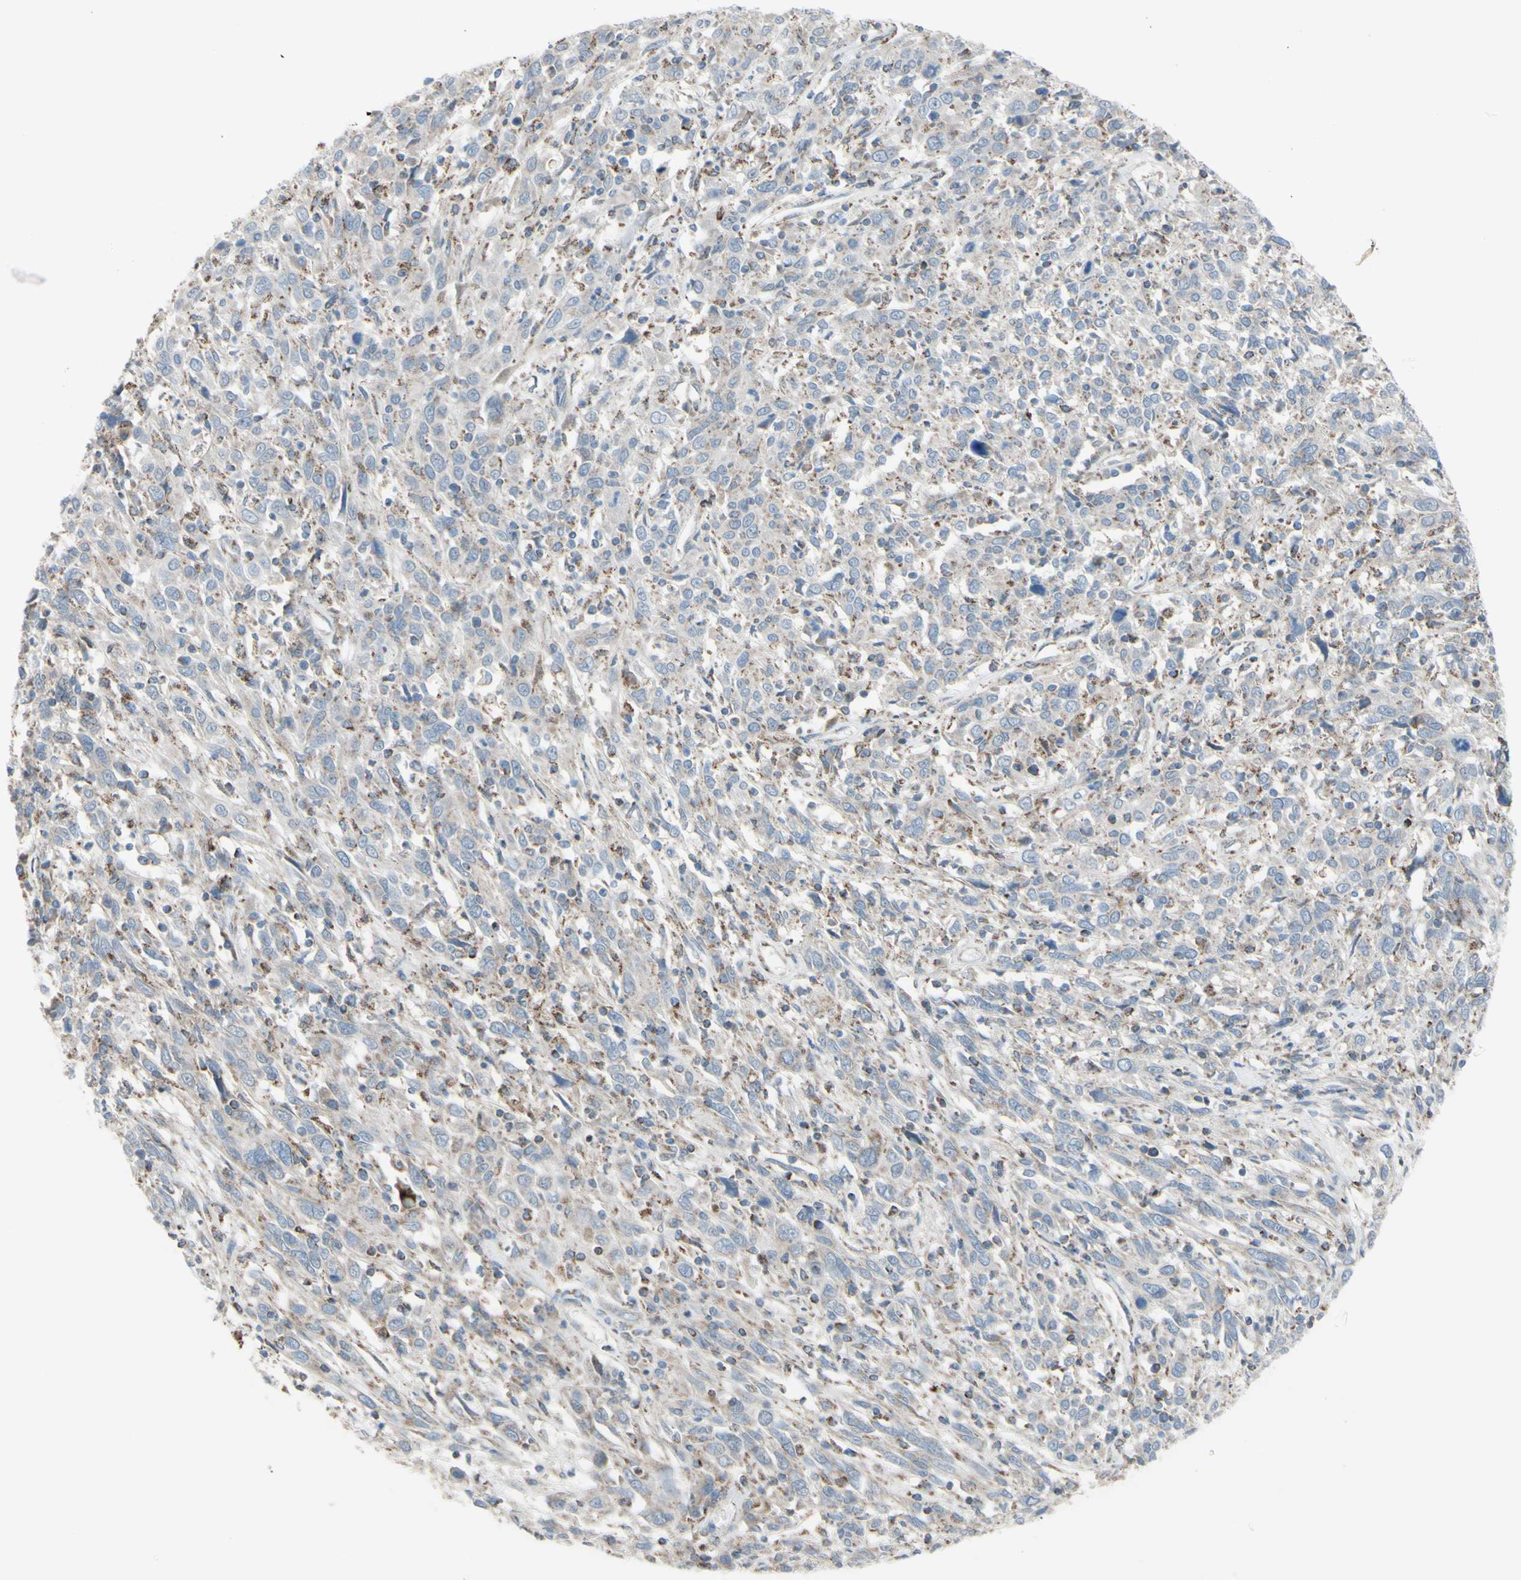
{"staining": {"intensity": "weak", "quantity": "<25%", "location": "cytoplasmic/membranous"}, "tissue": "cervical cancer", "cell_type": "Tumor cells", "image_type": "cancer", "snomed": [{"axis": "morphology", "description": "Squamous cell carcinoma, NOS"}, {"axis": "topography", "description": "Cervix"}], "caption": "The immunohistochemistry (IHC) image has no significant staining in tumor cells of cervical cancer (squamous cell carcinoma) tissue.", "gene": "GLT8D1", "patient": {"sex": "female", "age": 46}}